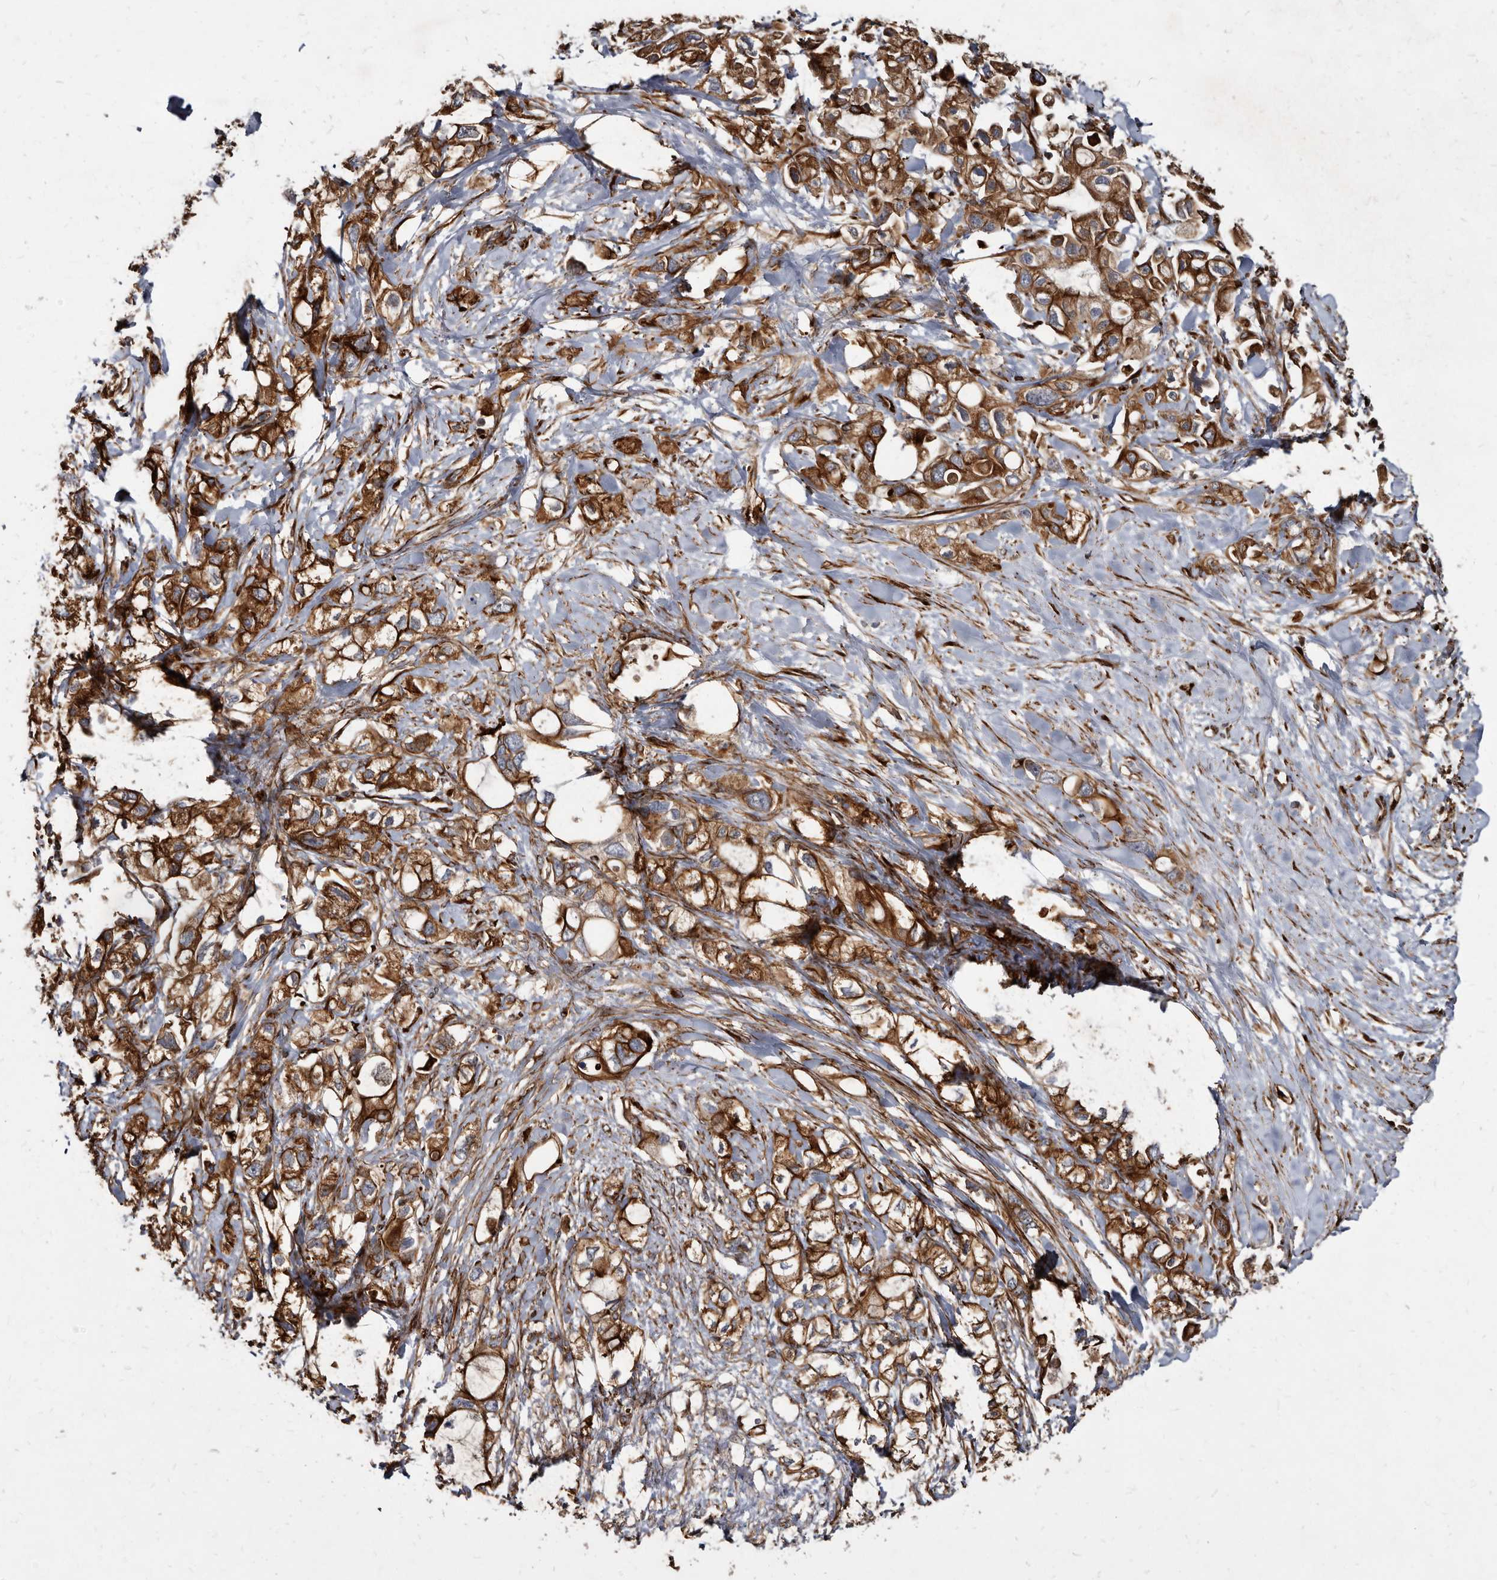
{"staining": {"intensity": "strong", "quantity": ">75%", "location": "cytoplasmic/membranous"}, "tissue": "pancreatic cancer", "cell_type": "Tumor cells", "image_type": "cancer", "snomed": [{"axis": "morphology", "description": "Adenocarcinoma, NOS"}, {"axis": "topography", "description": "Pancreas"}], "caption": "A micrograph of human pancreatic cancer stained for a protein demonstrates strong cytoplasmic/membranous brown staining in tumor cells.", "gene": "KCTD20", "patient": {"sex": "female", "age": 56}}